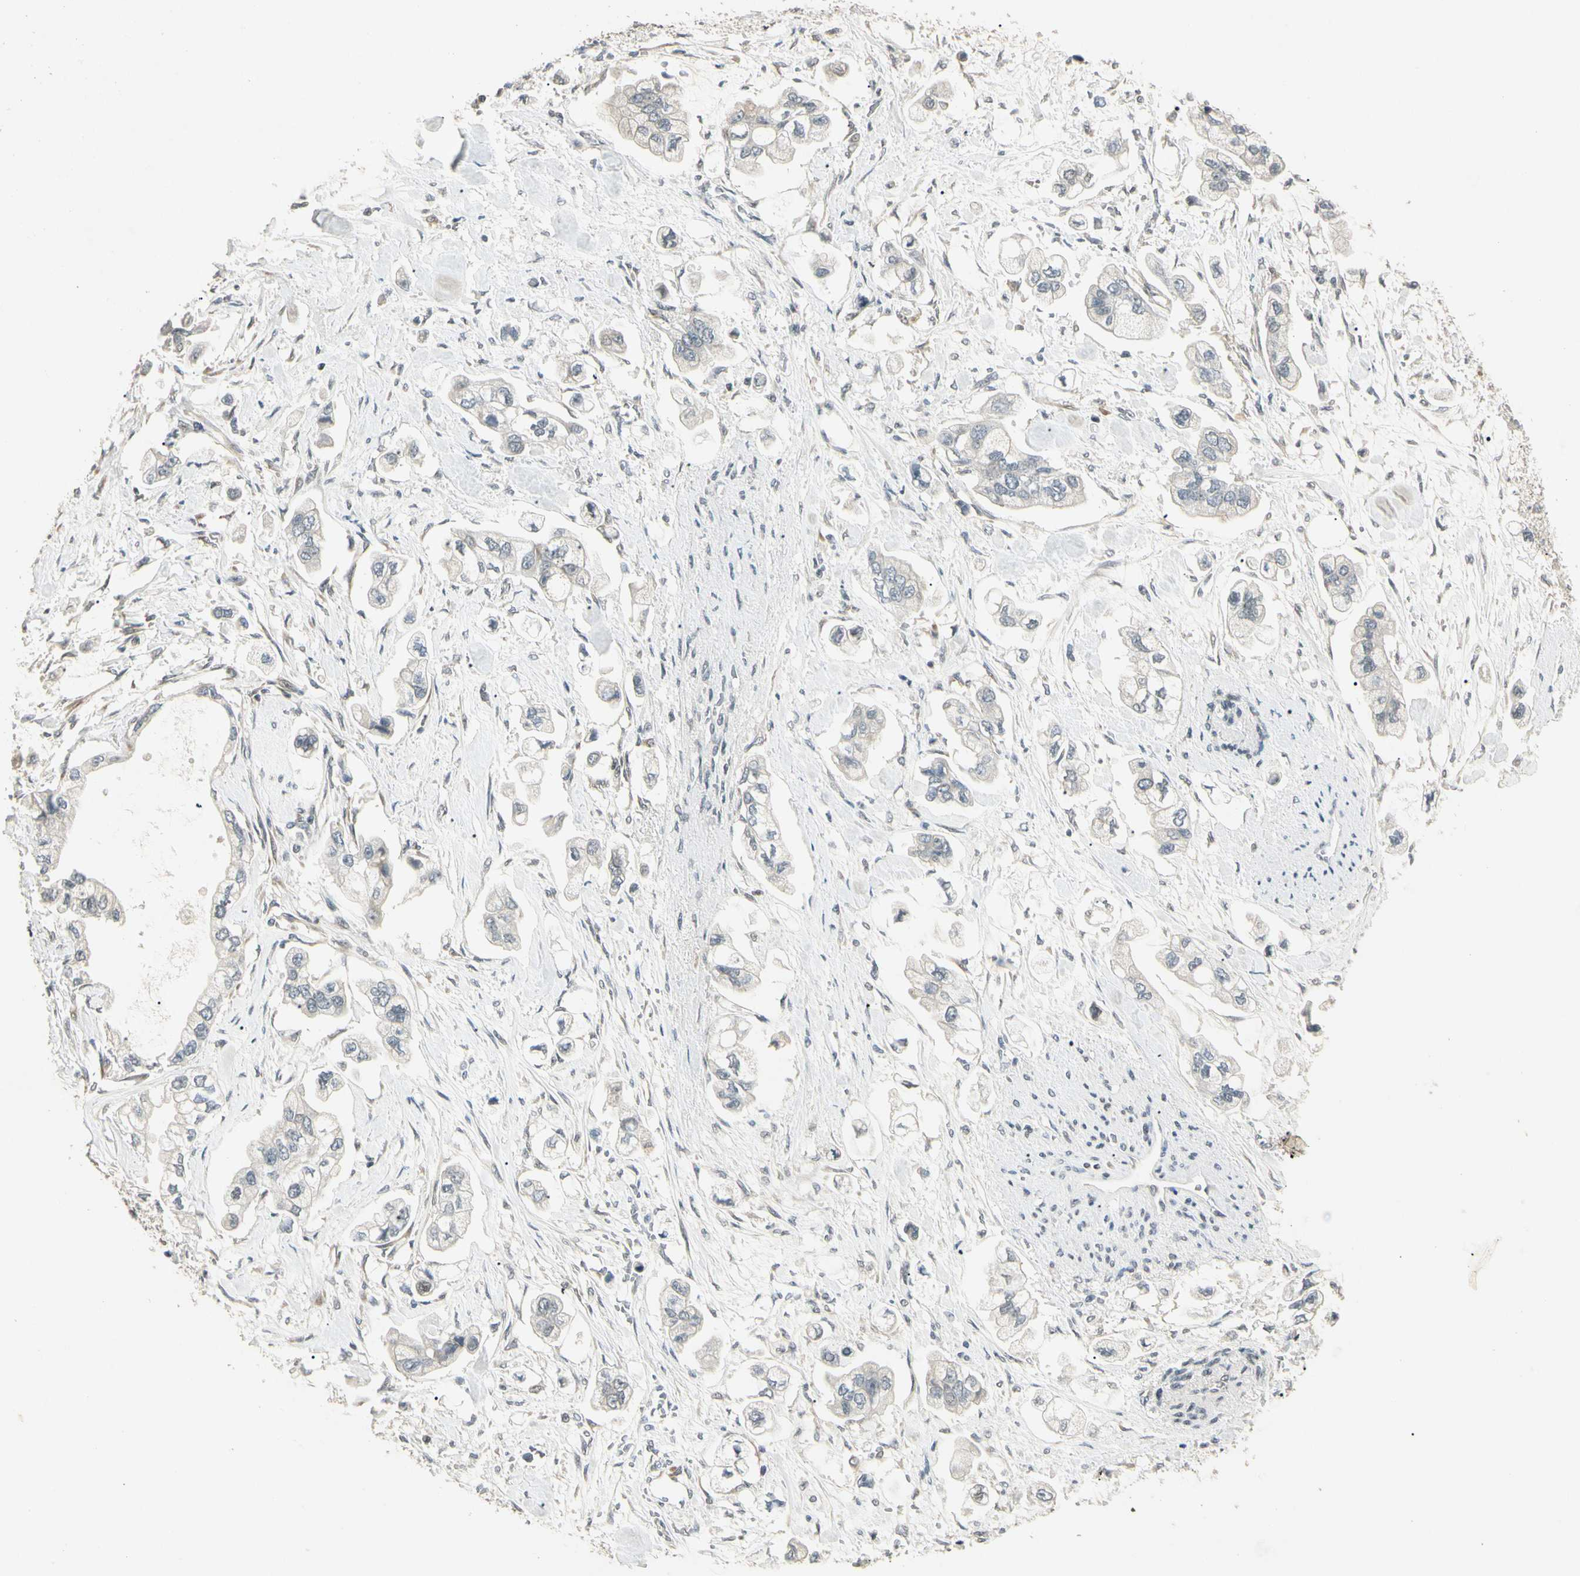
{"staining": {"intensity": "negative", "quantity": "none", "location": "none"}, "tissue": "stomach cancer", "cell_type": "Tumor cells", "image_type": "cancer", "snomed": [{"axis": "morphology", "description": "Adenocarcinoma, NOS"}, {"axis": "topography", "description": "Stomach"}], "caption": "DAB immunohistochemical staining of adenocarcinoma (stomach) displays no significant expression in tumor cells.", "gene": "ZBTB4", "patient": {"sex": "male", "age": 62}}